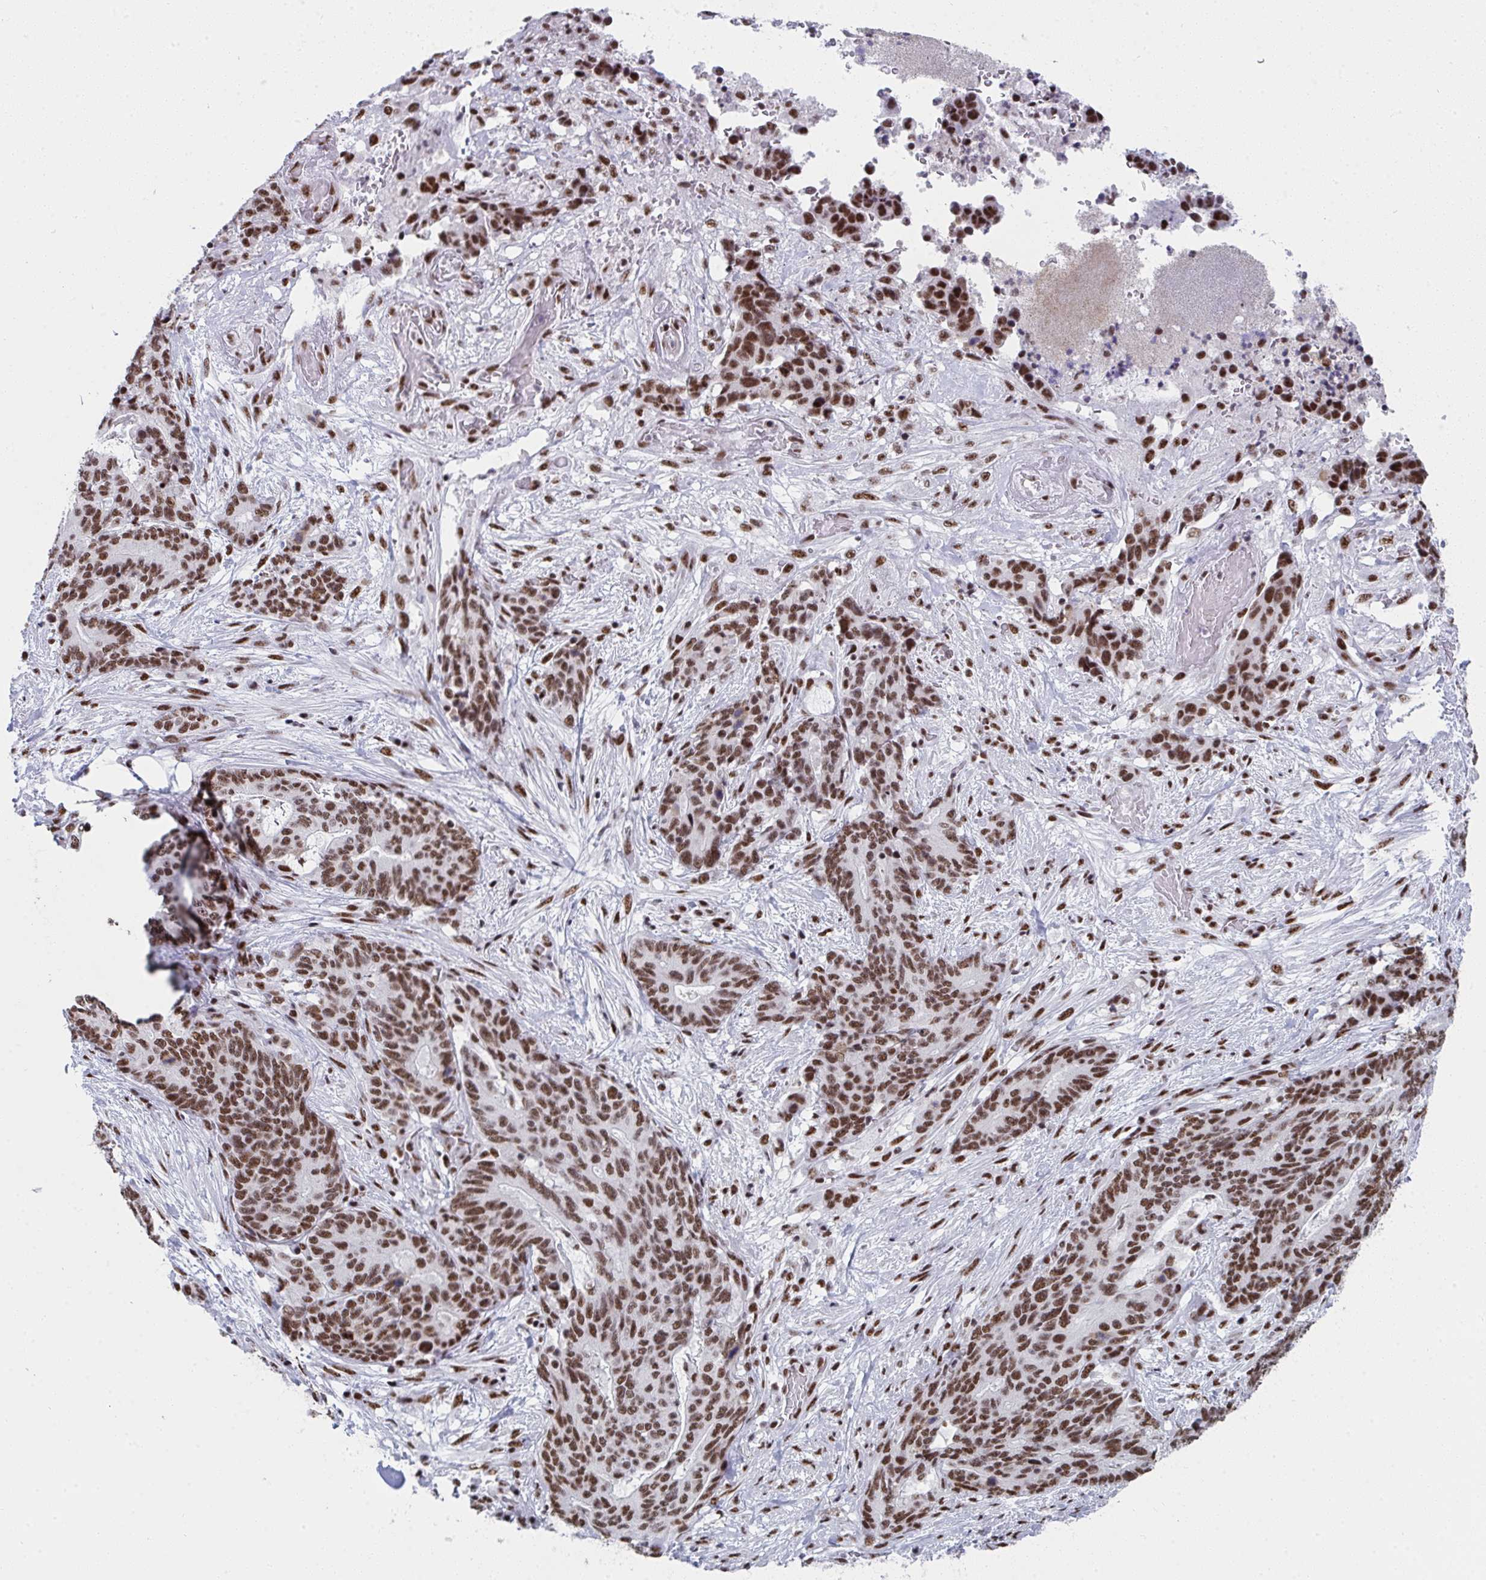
{"staining": {"intensity": "moderate", "quantity": ">75%", "location": "nuclear"}, "tissue": "stomach cancer", "cell_type": "Tumor cells", "image_type": "cancer", "snomed": [{"axis": "morphology", "description": "Normal tissue, NOS"}, {"axis": "morphology", "description": "Adenocarcinoma, NOS"}, {"axis": "topography", "description": "Stomach"}], "caption": "A brown stain labels moderate nuclear expression of a protein in human stomach cancer tumor cells.", "gene": "SNRNP70", "patient": {"sex": "female", "age": 64}}